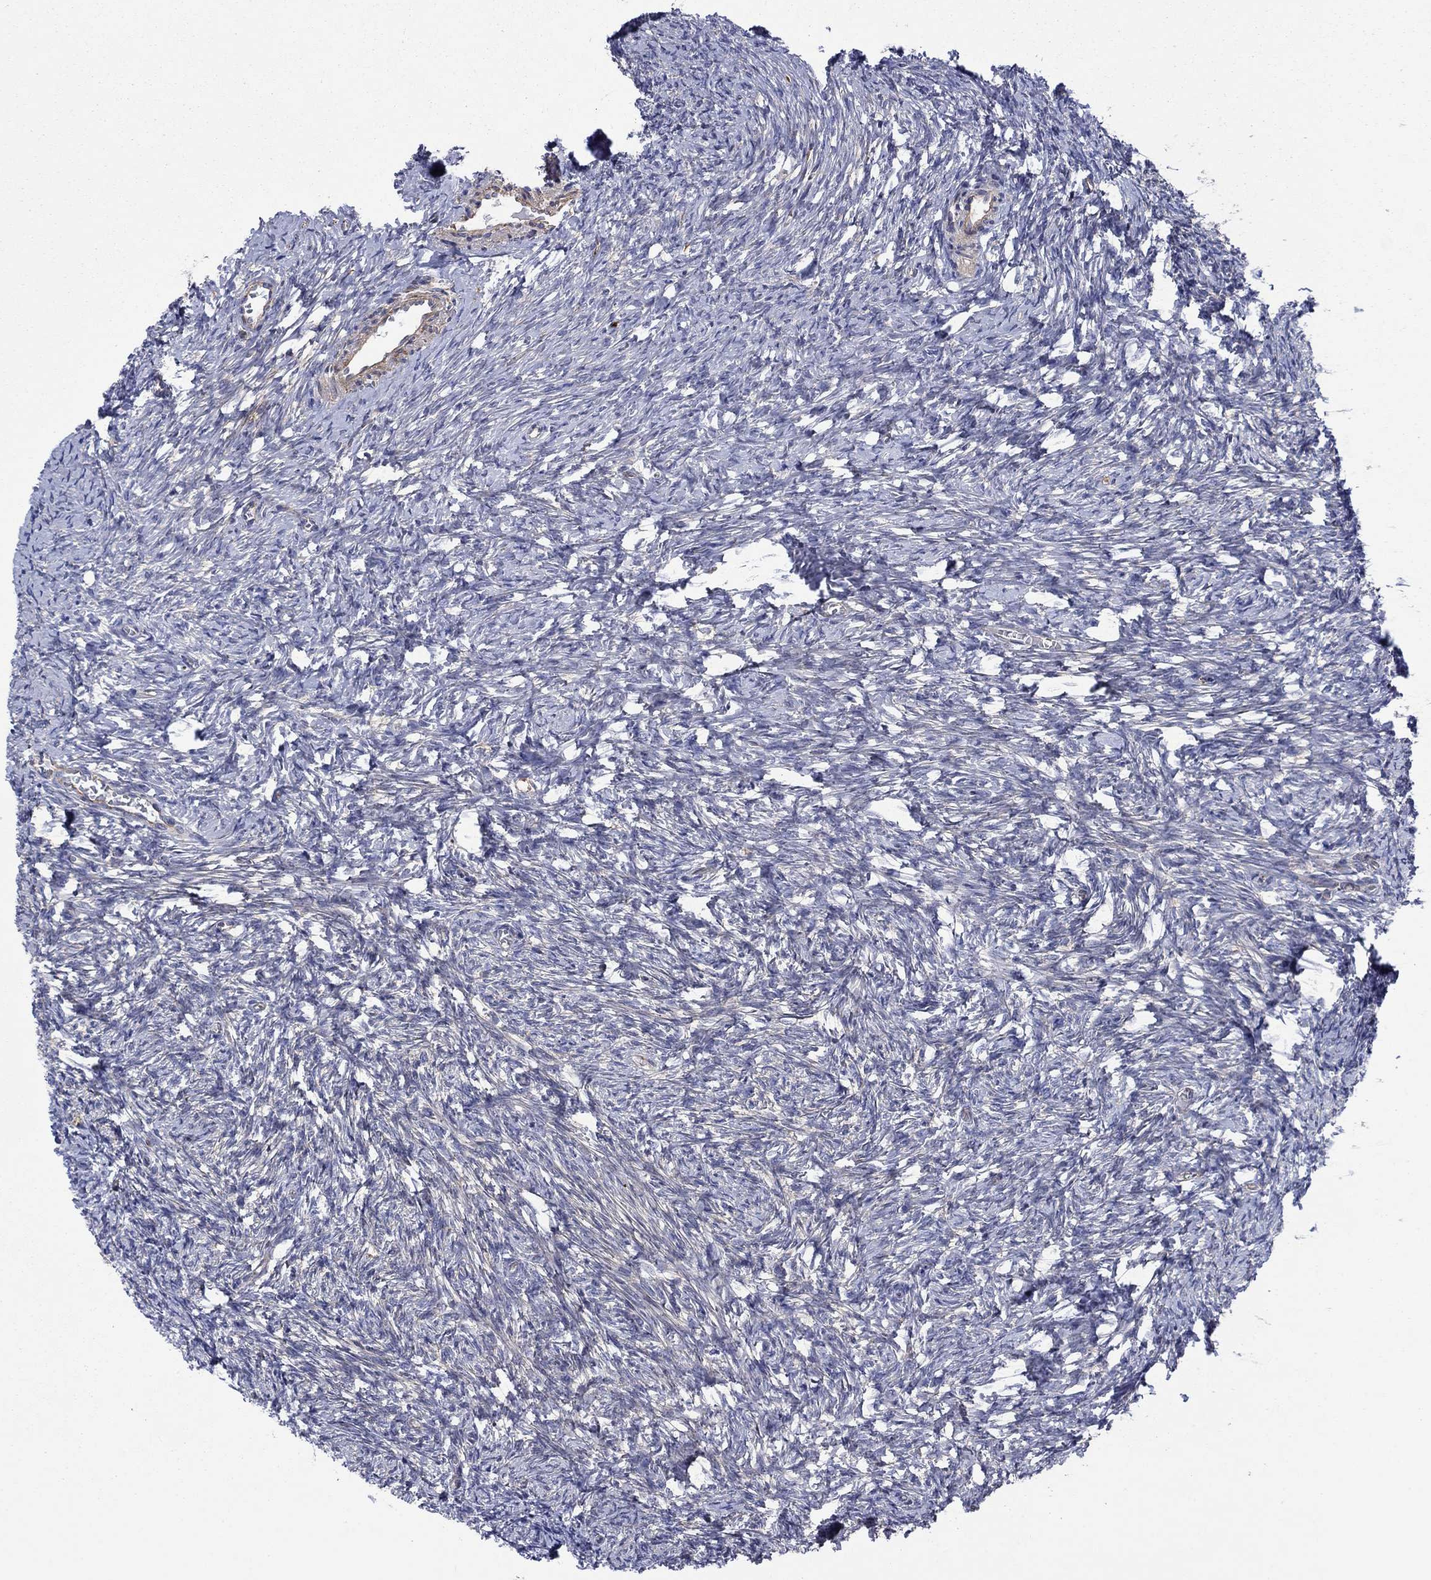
{"staining": {"intensity": "moderate", "quantity": "<25%", "location": "cytoplasmic/membranous"}, "tissue": "ovary", "cell_type": "Follicle cells", "image_type": "normal", "snomed": [{"axis": "morphology", "description": "Normal tissue, NOS"}, {"axis": "topography", "description": "Ovary"}], "caption": "Human ovary stained for a protein (brown) exhibits moderate cytoplasmic/membranous positive expression in about <25% of follicle cells.", "gene": "PAG1", "patient": {"sex": "female", "age": 39}}